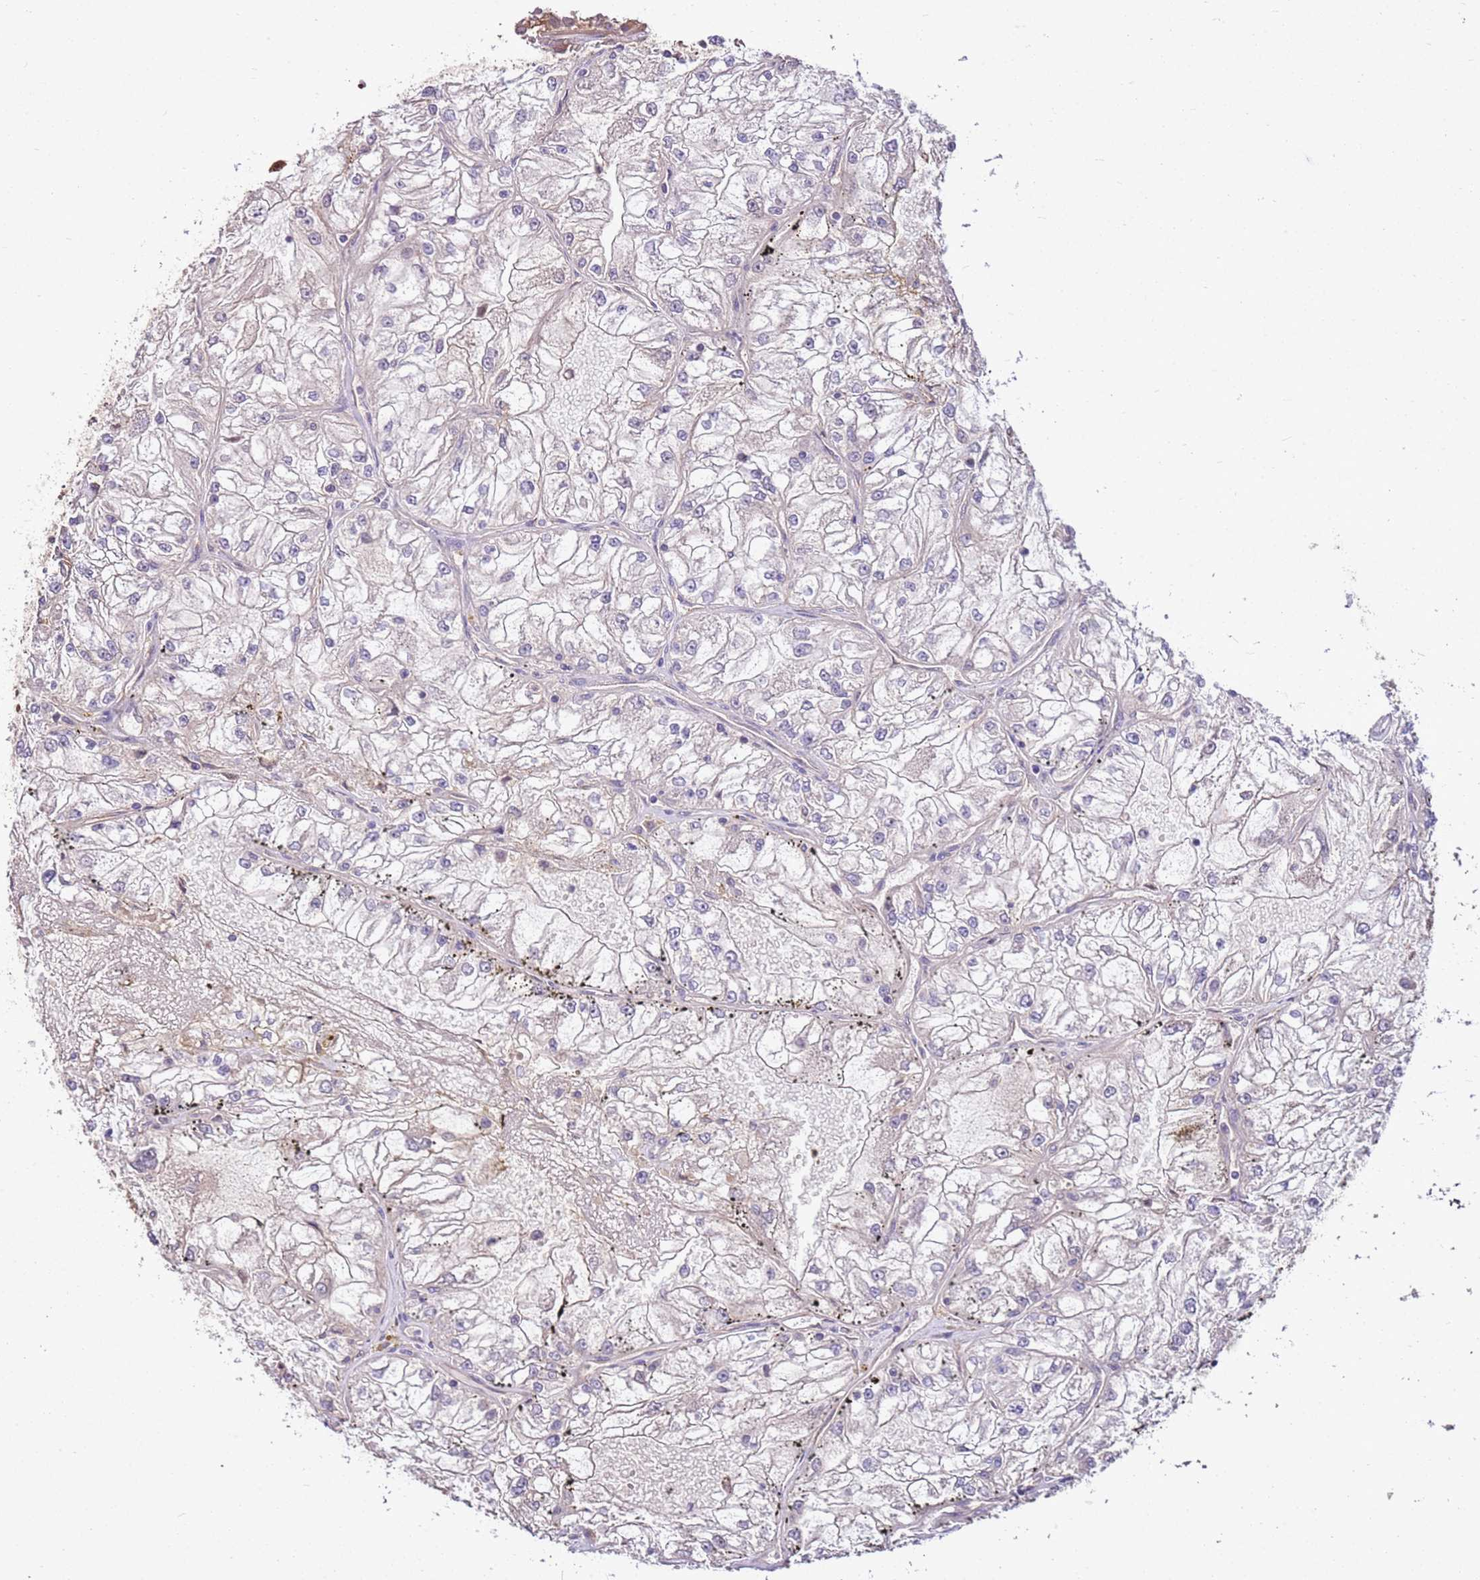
{"staining": {"intensity": "negative", "quantity": "none", "location": "none"}, "tissue": "renal cancer", "cell_type": "Tumor cells", "image_type": "cancer", "snomed": [{"axis": "morphology", "description": "Adenocarcinoma, NOS"}, {"axis": "topography", "description": "Kidney"}], "caption": "An IHC micrograph of renal cancer (adenocarcinoma) is shown. There is no staining in tumor cells of renal cancer (adenocarcinoma).", "gene": "BBS5", "patient": {"sex": "female", "age": 72}}